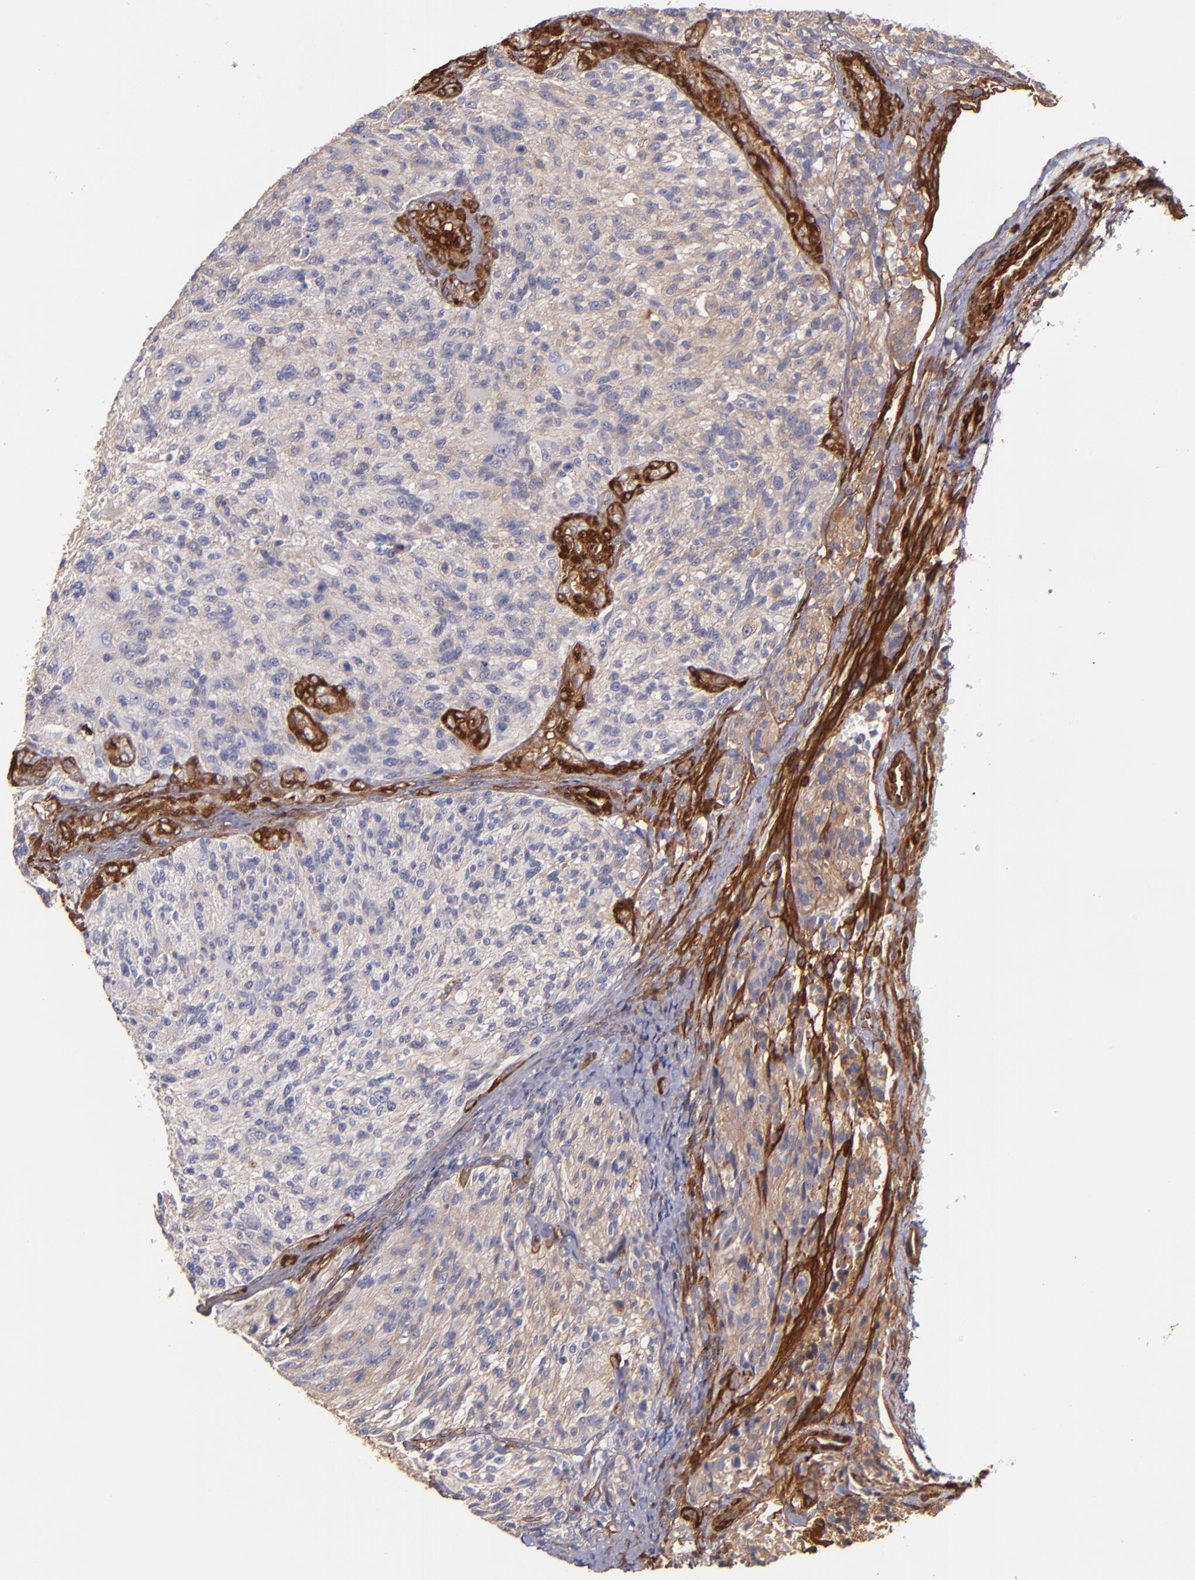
{"staining": {"intensity": "weak", "quantity": "25%-75%", "location": "cytoplasmic/membranous"}, "tissue": "glioma", "cell_type": "Tumor cells", "image_type": "cancer", "snomed": [{"axis": "morphology", "description": "Normal tissue, NOS"}, {"axis": "morphology", "description": "Glioma, malignant, High grade"}, {"axis": "topography", "description": "Cerebral cortex"}], "caption": "Protein staining shows weak cytoplasmic/membranous expression in about 25%-75% of tumor cells in malignant glioma (high-grade).", "gene": "VCL", "patient": {"sex": "male", "age": 56}}